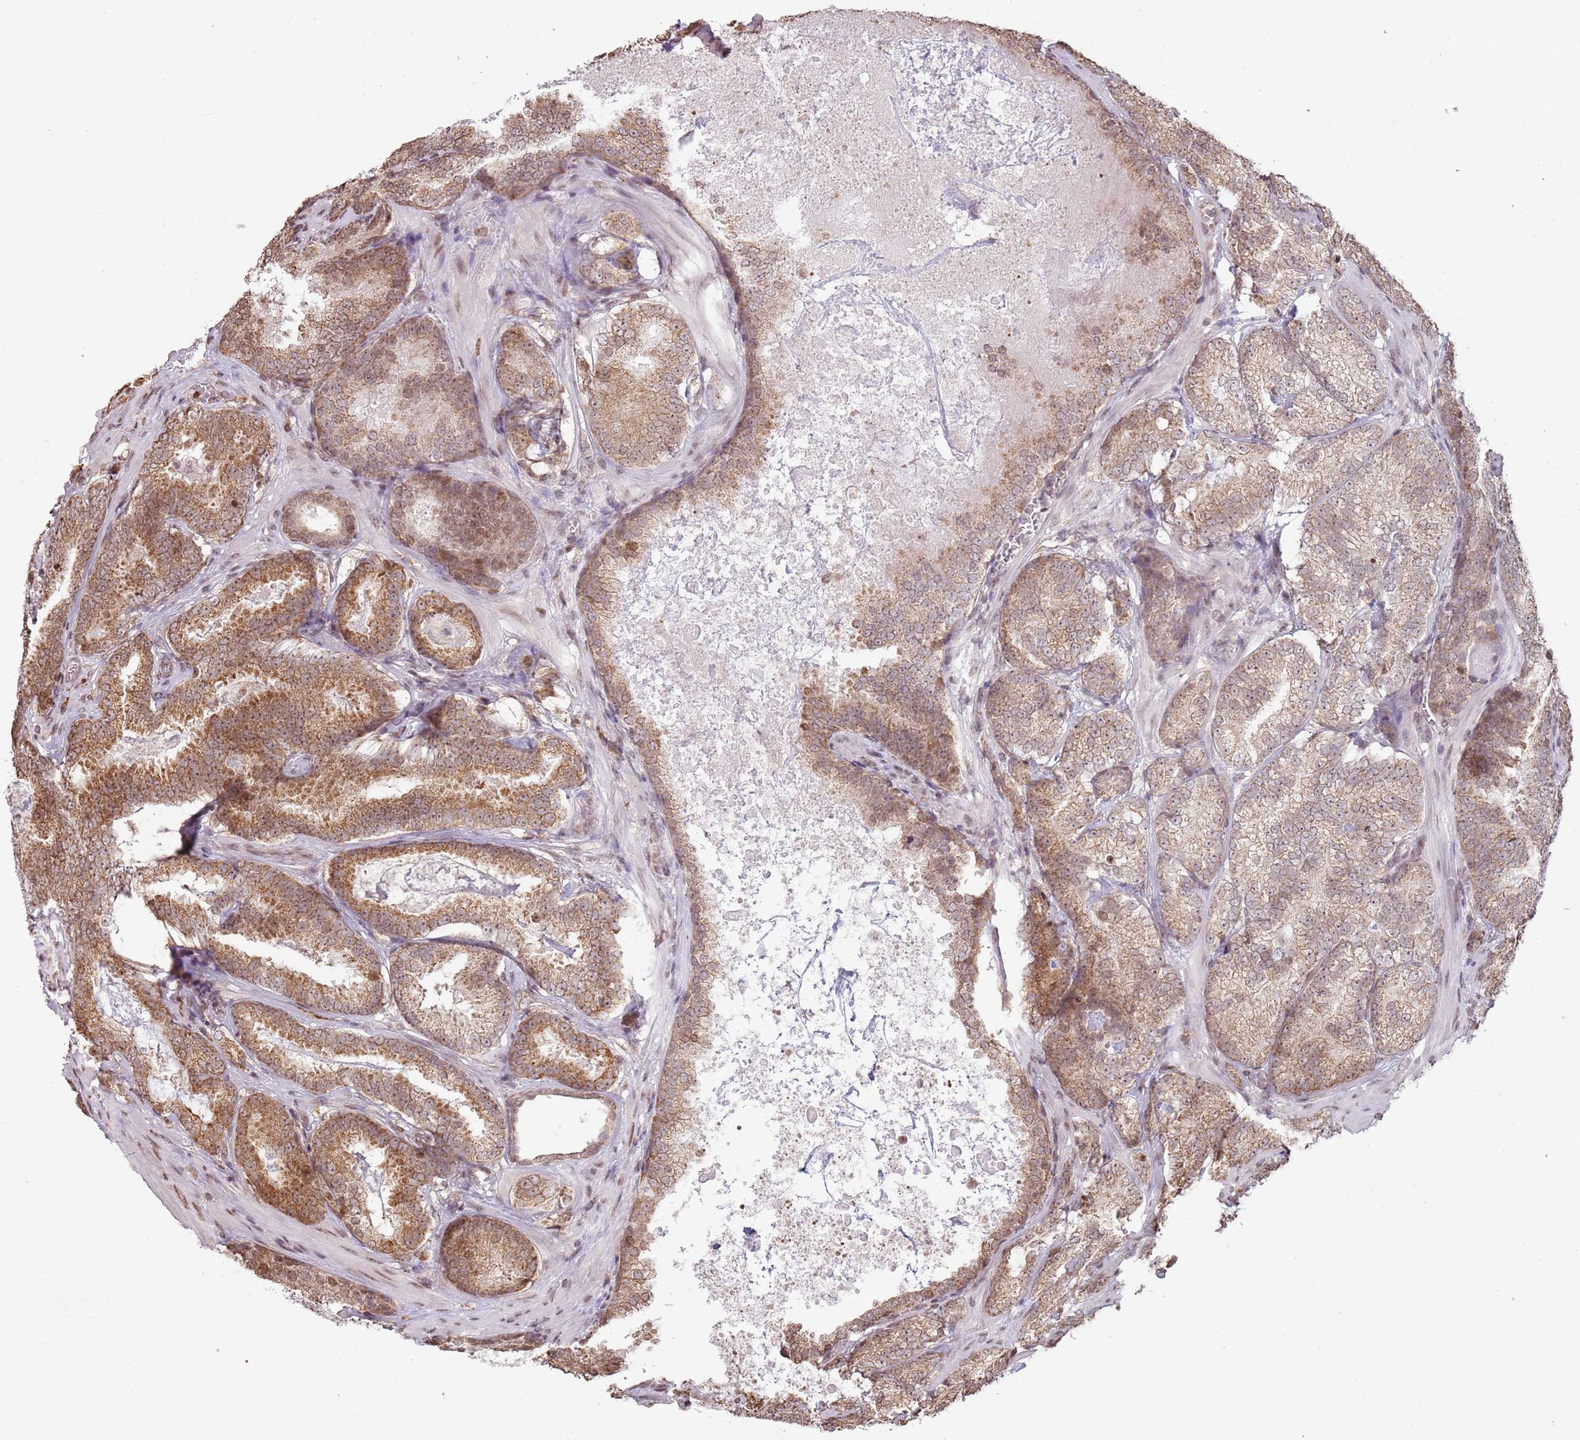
{"staining": {"intensity": "moderate", "quantity": ">75%", "location": "cytoplasmic/membranous"}, "tissue": "prostate cancer", "cell_type": "Tumor cells", "image_type": "cancer", "snomed": [{"axis": "morphology", "description": "Adenocarcinoma, High grade"}, {"axis": "topography", "description": "Prostate"}], "caption": "A brown stain labels moderate cytoplasmic/membranous staining of a protein in prostate cancer (adenocarcinoma (high-grade)) tumor cells. (Stains: DAB (3,3'-diaminobenzidine) in brown, nuclei in blue, Microscopy: brightfield microscopy at high magnification).", "gene": "SCAF1", "patient": {"sex": "male", "age": 66}}